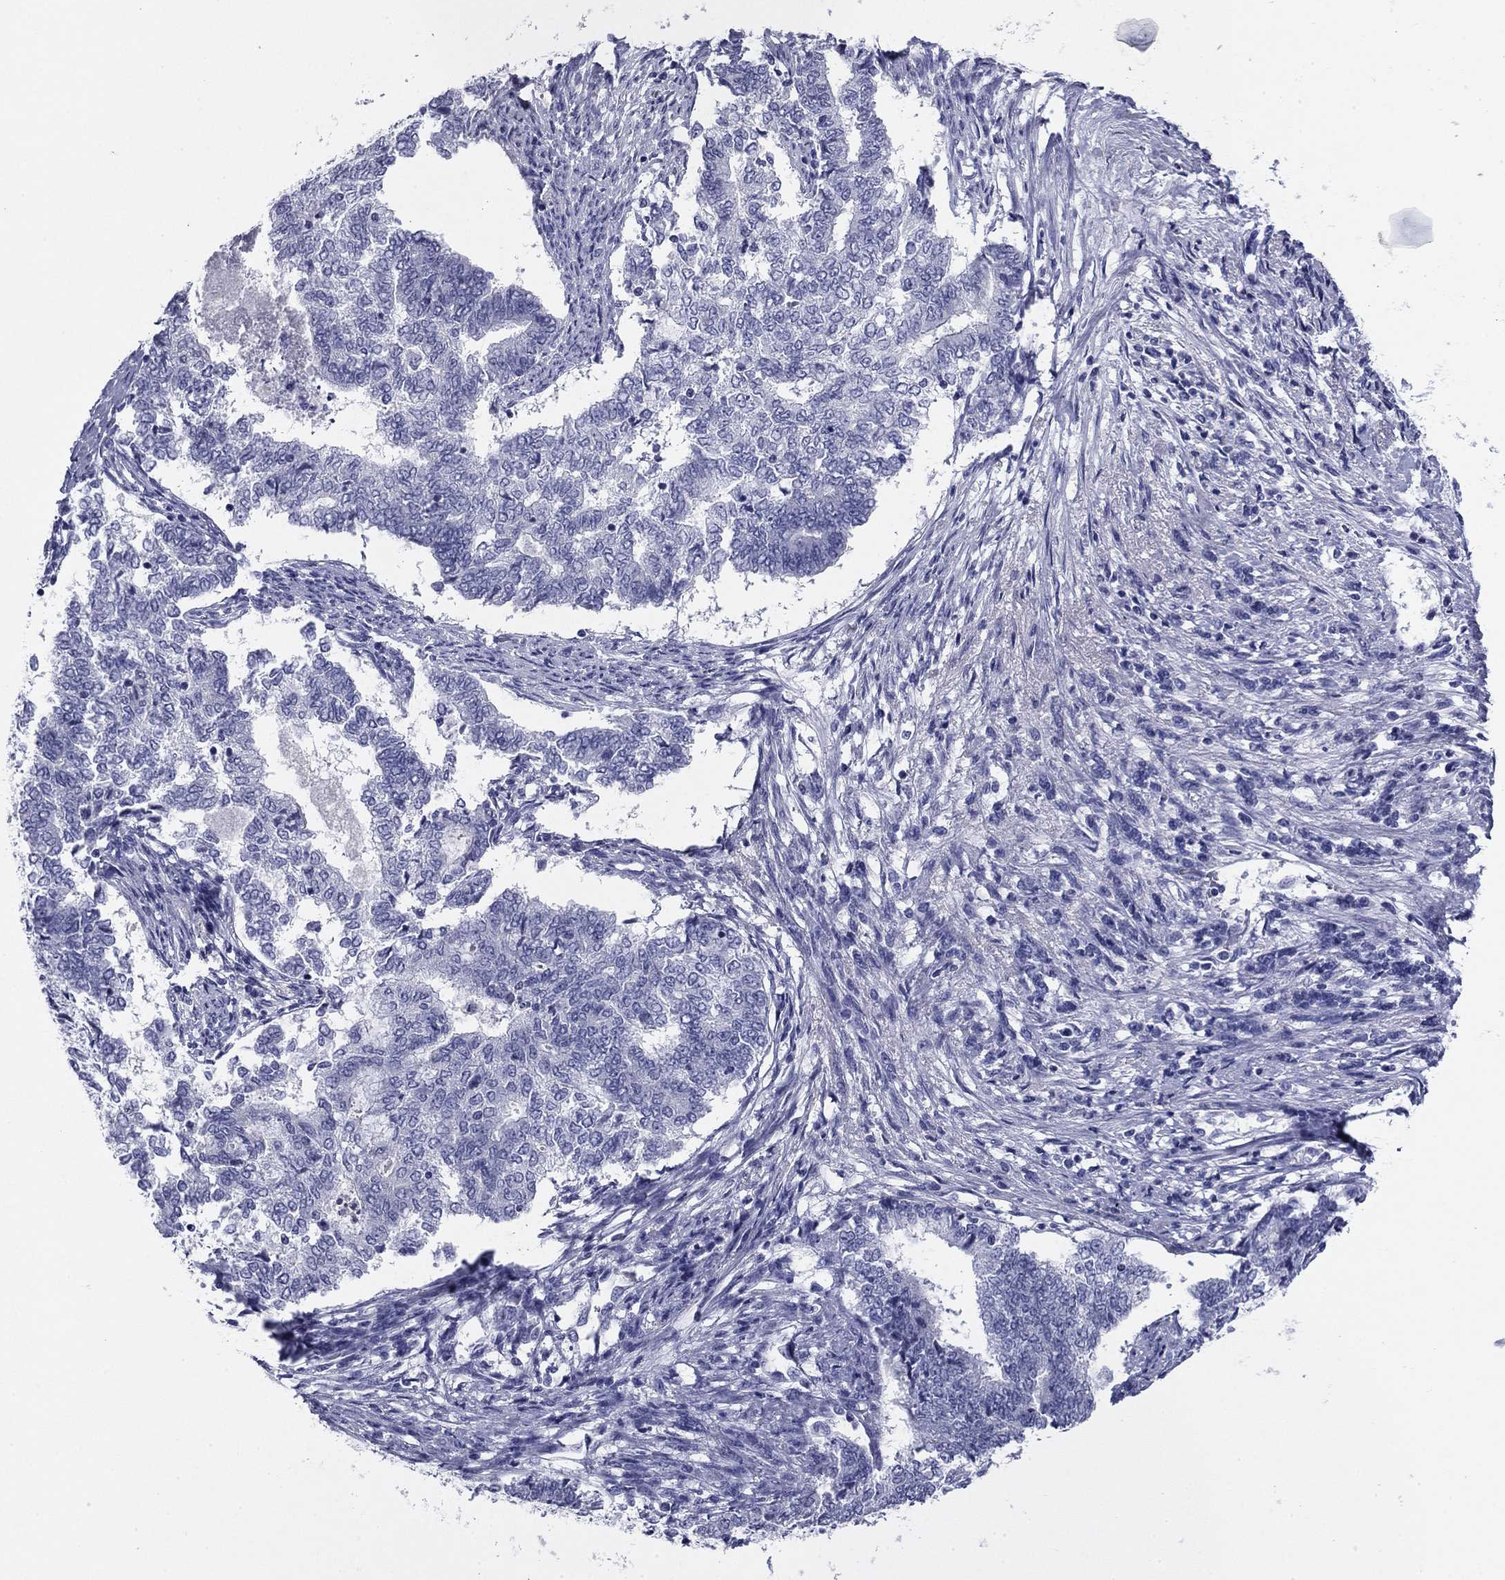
{"staining": {"intensity": "negative", "quantity": "none", "location": "none"}, "tissue": "endometrial cancer", "cell_type": "Tumor cells", "image_type": "cancer", "snomed": [{"axis": "morphology", "description": "Adenocarcinoma, NOS"}, {"axis": "topography", "description": "Endometrium"}], "caption": "The immunohistochemistry image has no significant positivity in tumor cells of endometrial adenocarcinoma tissue.", "gene": "ABCC2", "patient": {"sex": "female", "age": 65}}